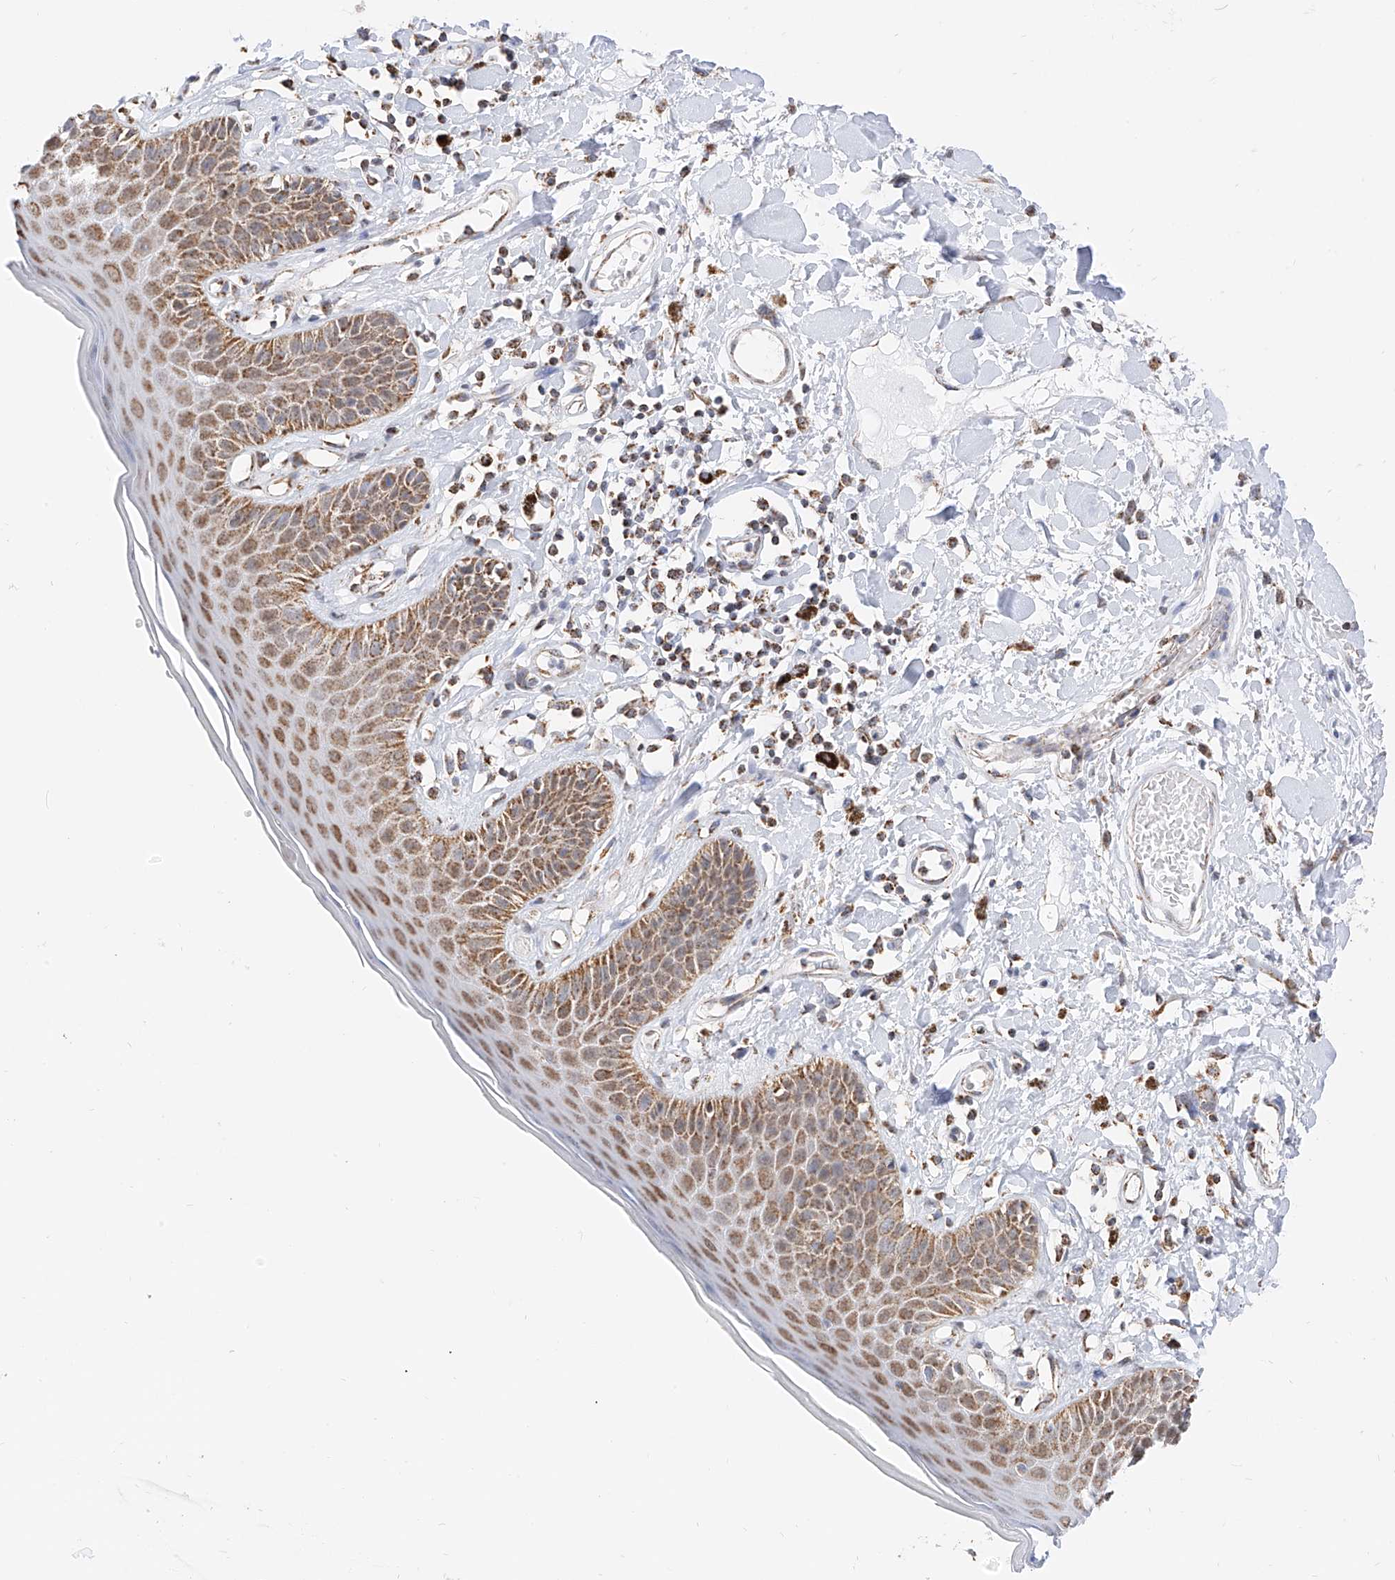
{"staining": {"intensity": "moderate", "quantity": ">75%", "location": "cytoplasmic/membranous"}, "tissue": "skin", "cell_type": "Epidermal cells", "image_type": "normal", "snomed": [{"axis": "morphology", "description": "Normal tissue, NOS"}, {"axis": "topography", "description": "Anal"}], "caption": "Epidermal cells show medium levels of moderate cytoplasmic/membranous expression in about >75% of cells in benign human skin.", "gene": "NALCN", "patient": {"sex": "female", "age": 78}}